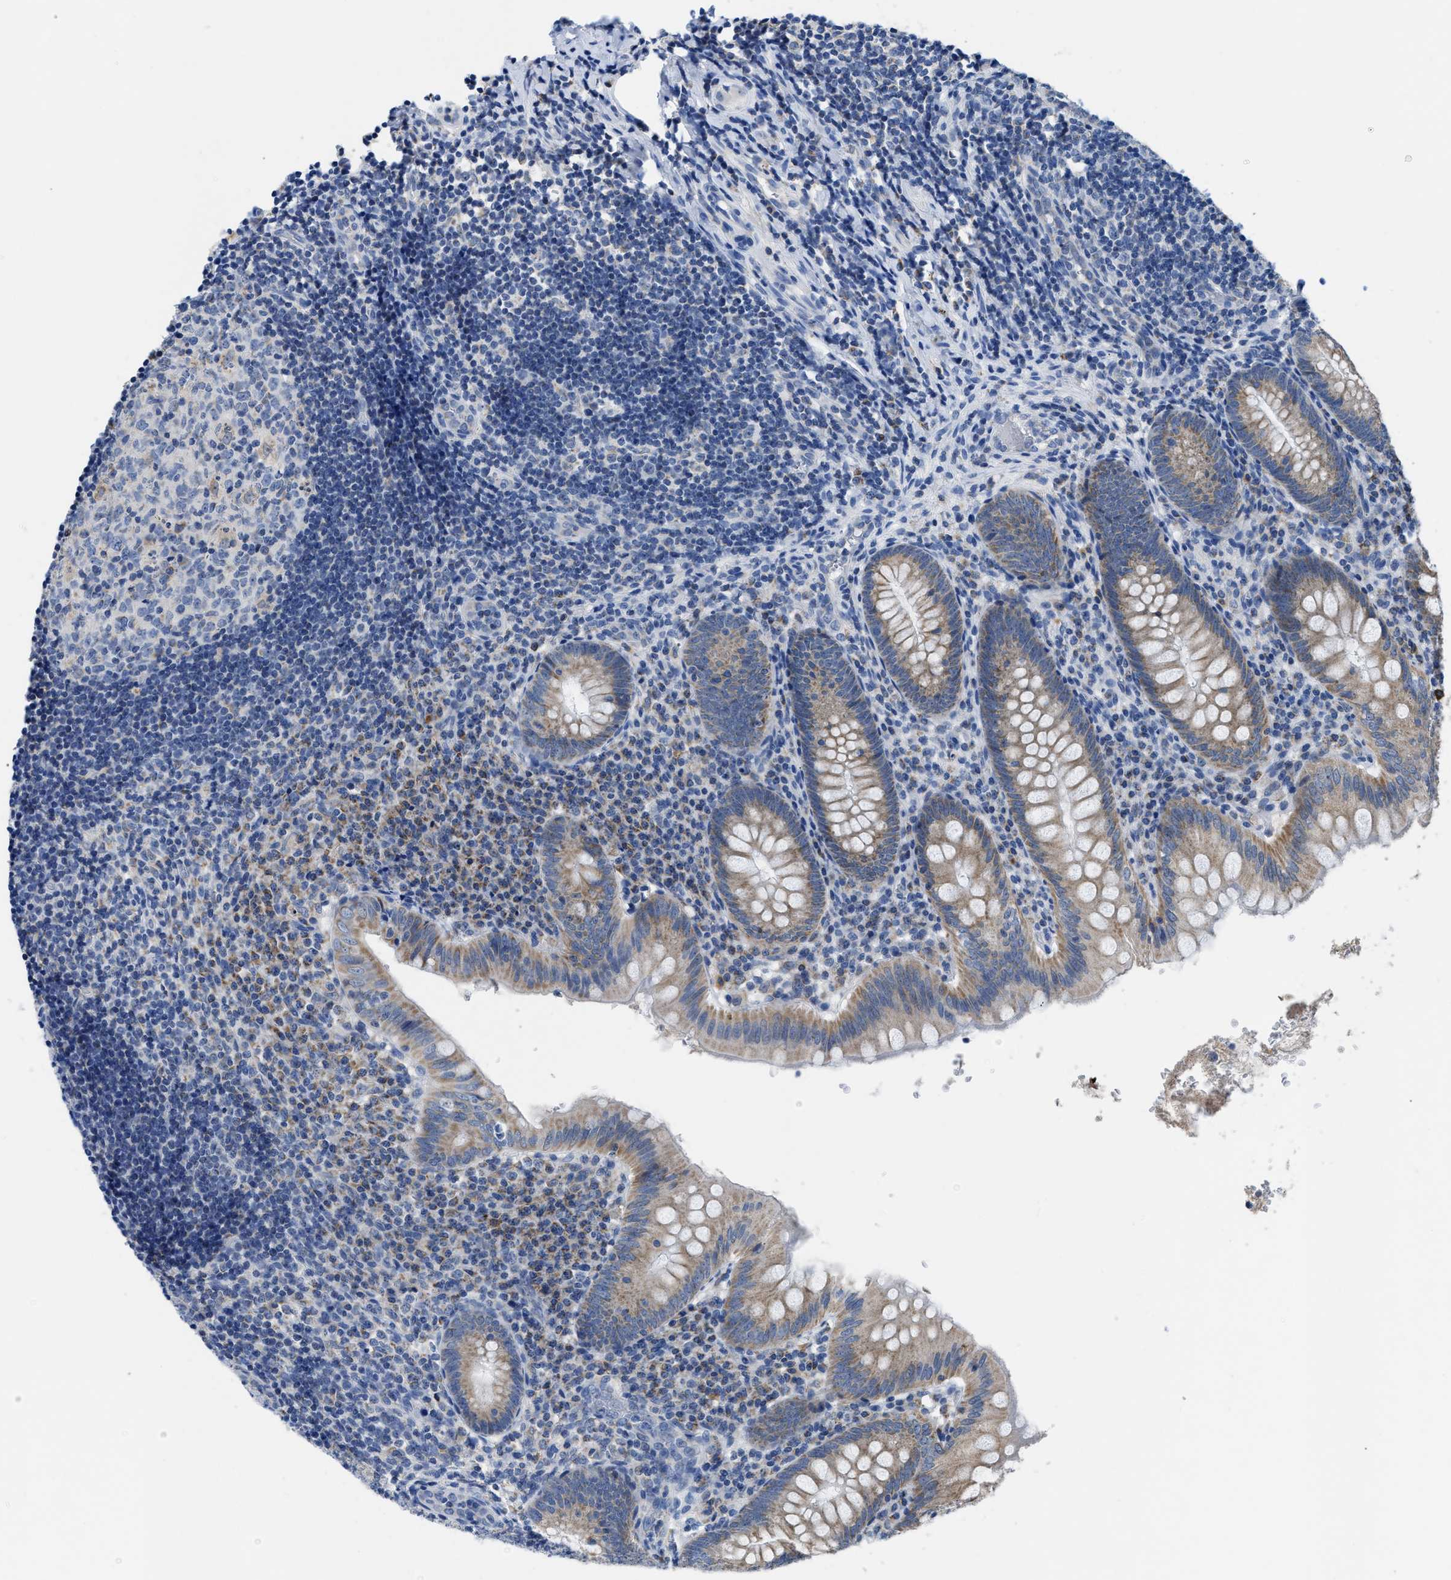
{"staining": {"intensity": "weak", "quantity": ">75%", "location": "cytoplasmic/membranous"}, "tissue": "appendix", "cell_type": "Glandular cells", "image_type": "normal", "snomed": [{"axis": "morphology", "description": "Normal tissue, NOS"}, {"axis": "topography", "description": "Appendix"}], "caption": "Glandular cells display low levels of weak cytoplasmic/membranous positivity in about >75% of cells in unremarkable appendix. (Brightfield microscopy of DAB IHC at high magnification).", "gene": "ETFA", "patient": {"sex": "male", "age": 8}}